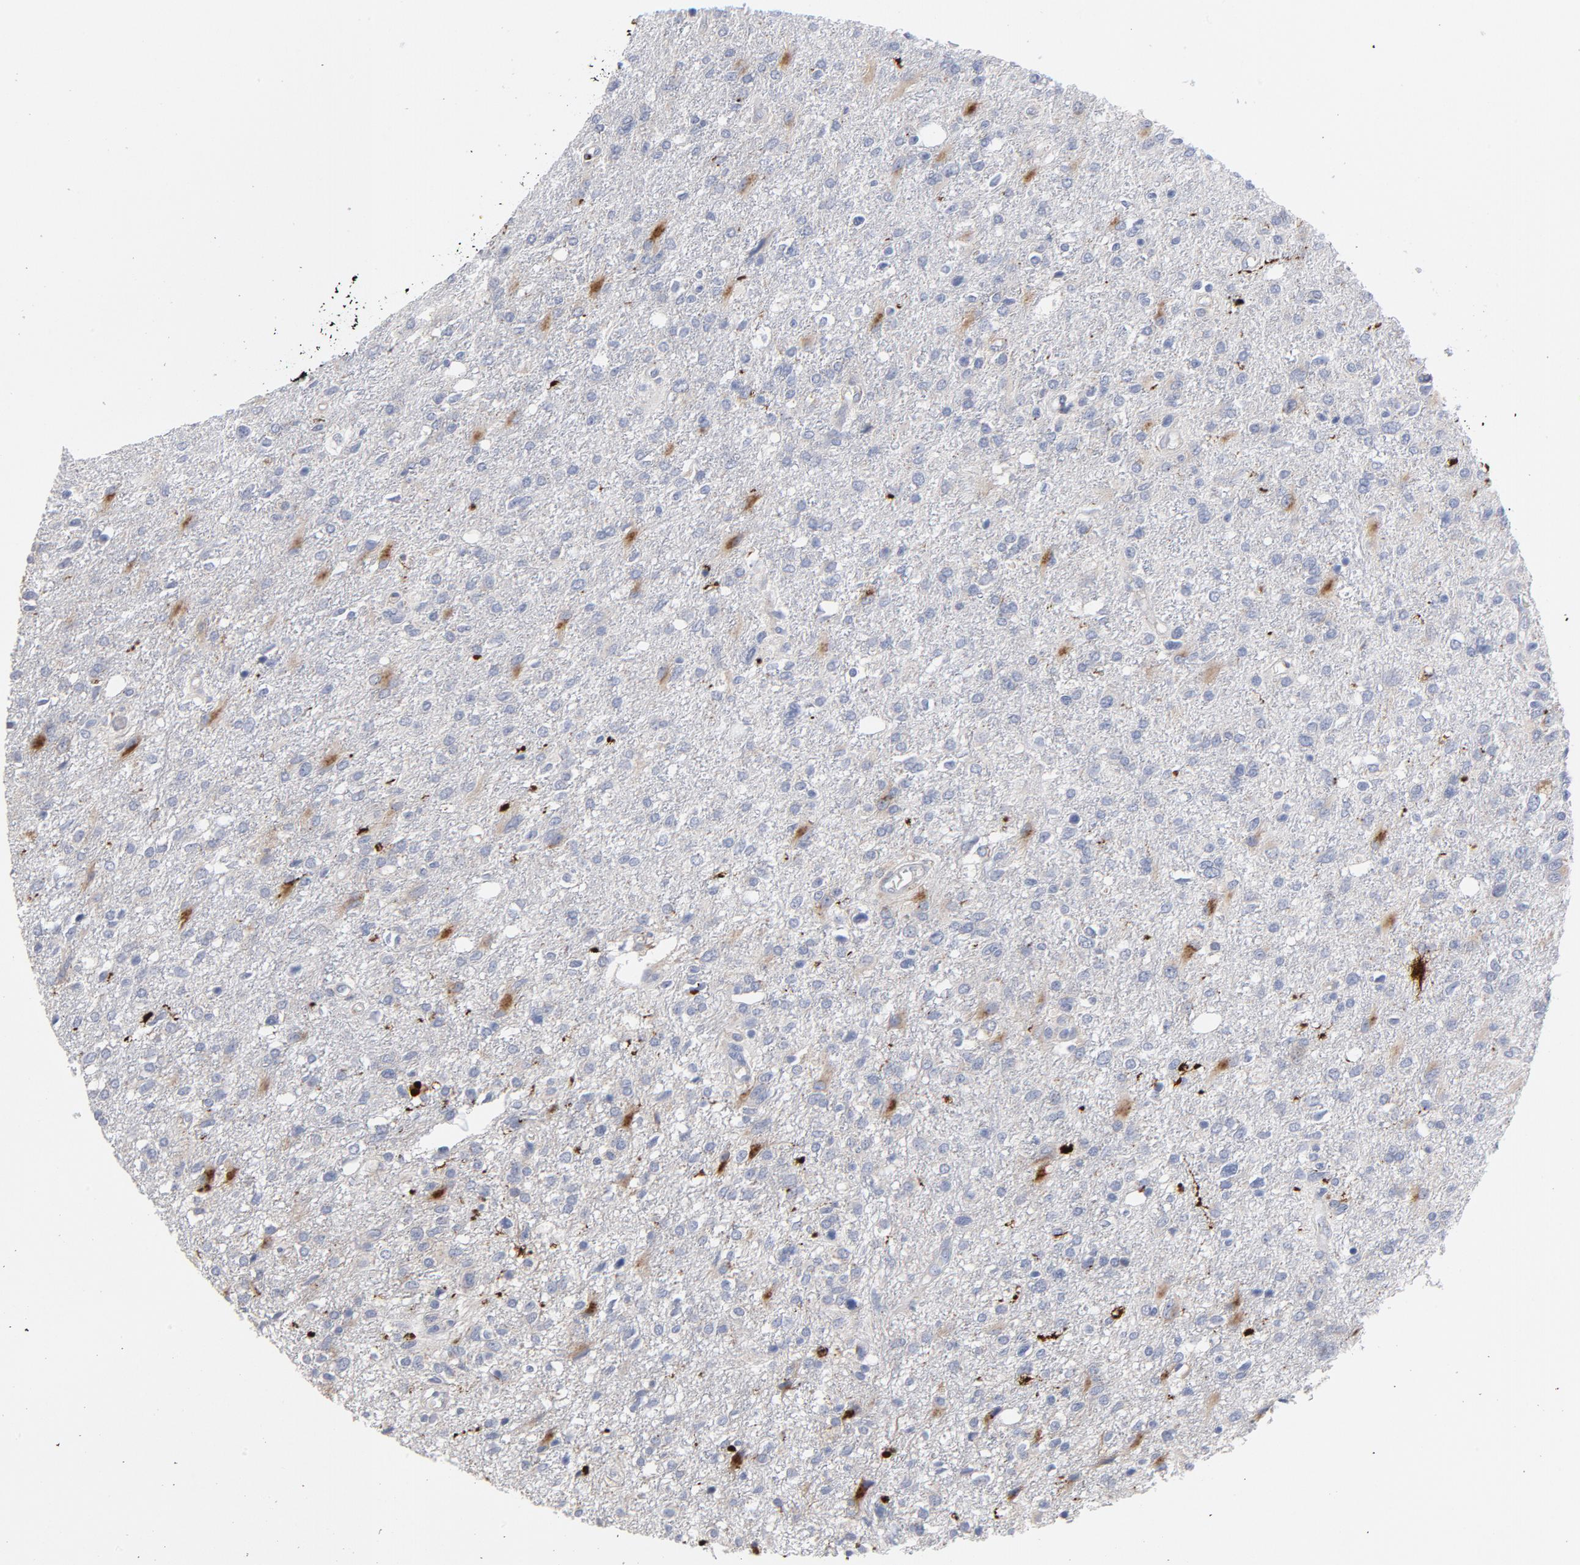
{"staining": {"intensity": "negative", "quantity": "none", "location": "none"}, "tissue": "glioma", "cell_type": "Tumor cells", "image_type": "cancer", "snomed": [{"axis": "morphology", "description": "Glioma, malignant, High grade"}, {"axis": "topography", "description": "Cerebral cortex"}], "caption": "Glioma was stained to show a protein in brown. There is no significant staining in tumor cells.", "gene": "CPE", "patient": {"sex": "male", "age": 76}}